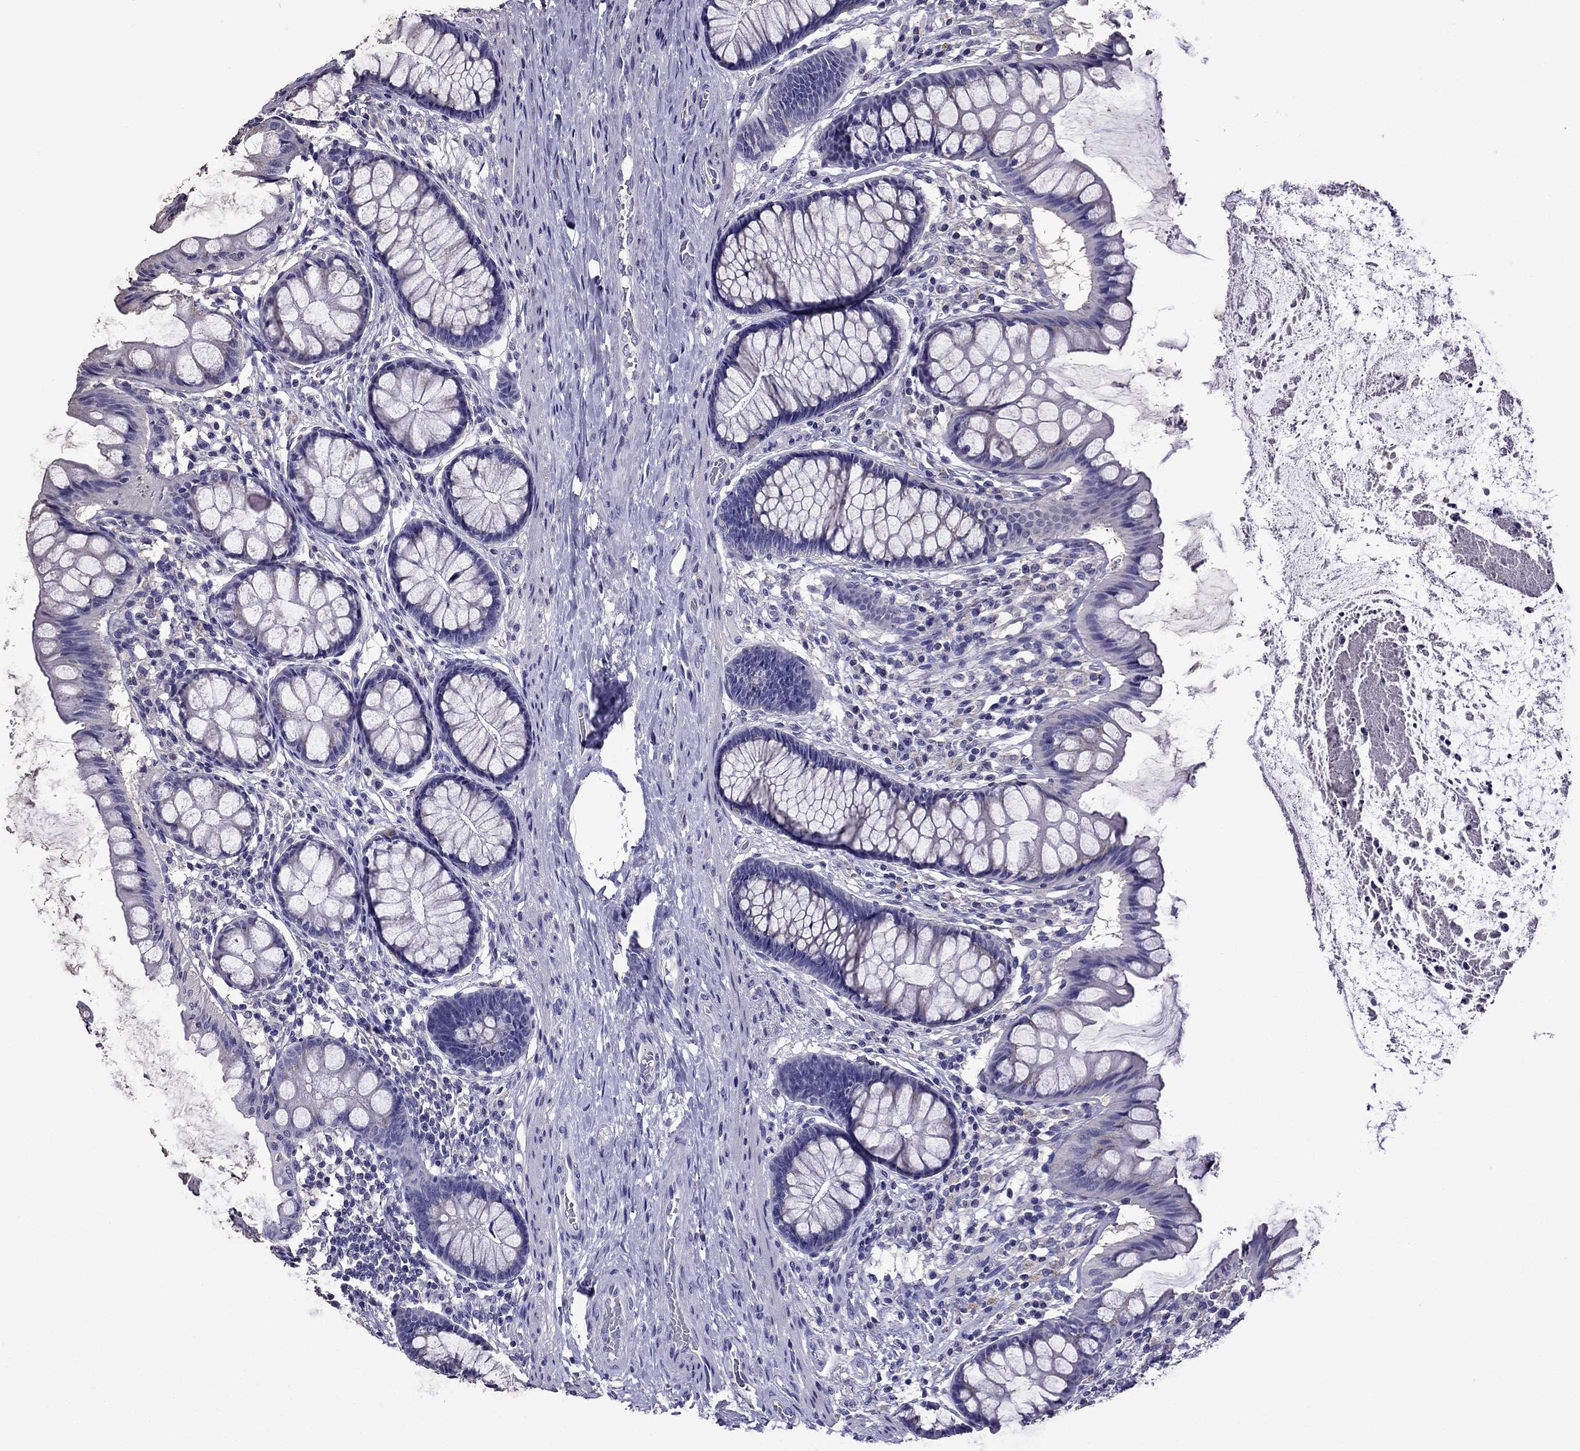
{"staining": {"intensity": "negative", "quantity": "none", "location": "none"}, "tissue": "colon", "cell_type": "Endothelial cells", "image_type": "normal", "snomed": [{"axis": "morphology", "description": "Normal tissue, NOS"}, {"axis": "topography", "description": "Colon"}], "caption": "Immunohistochemistry photomicrograph of unremarkable colon: colon stained with DAB reveals no significant protein positivity in endothelial cells.", "gene": "NKX3", "patient": {"sex": "female", "age": 65}}